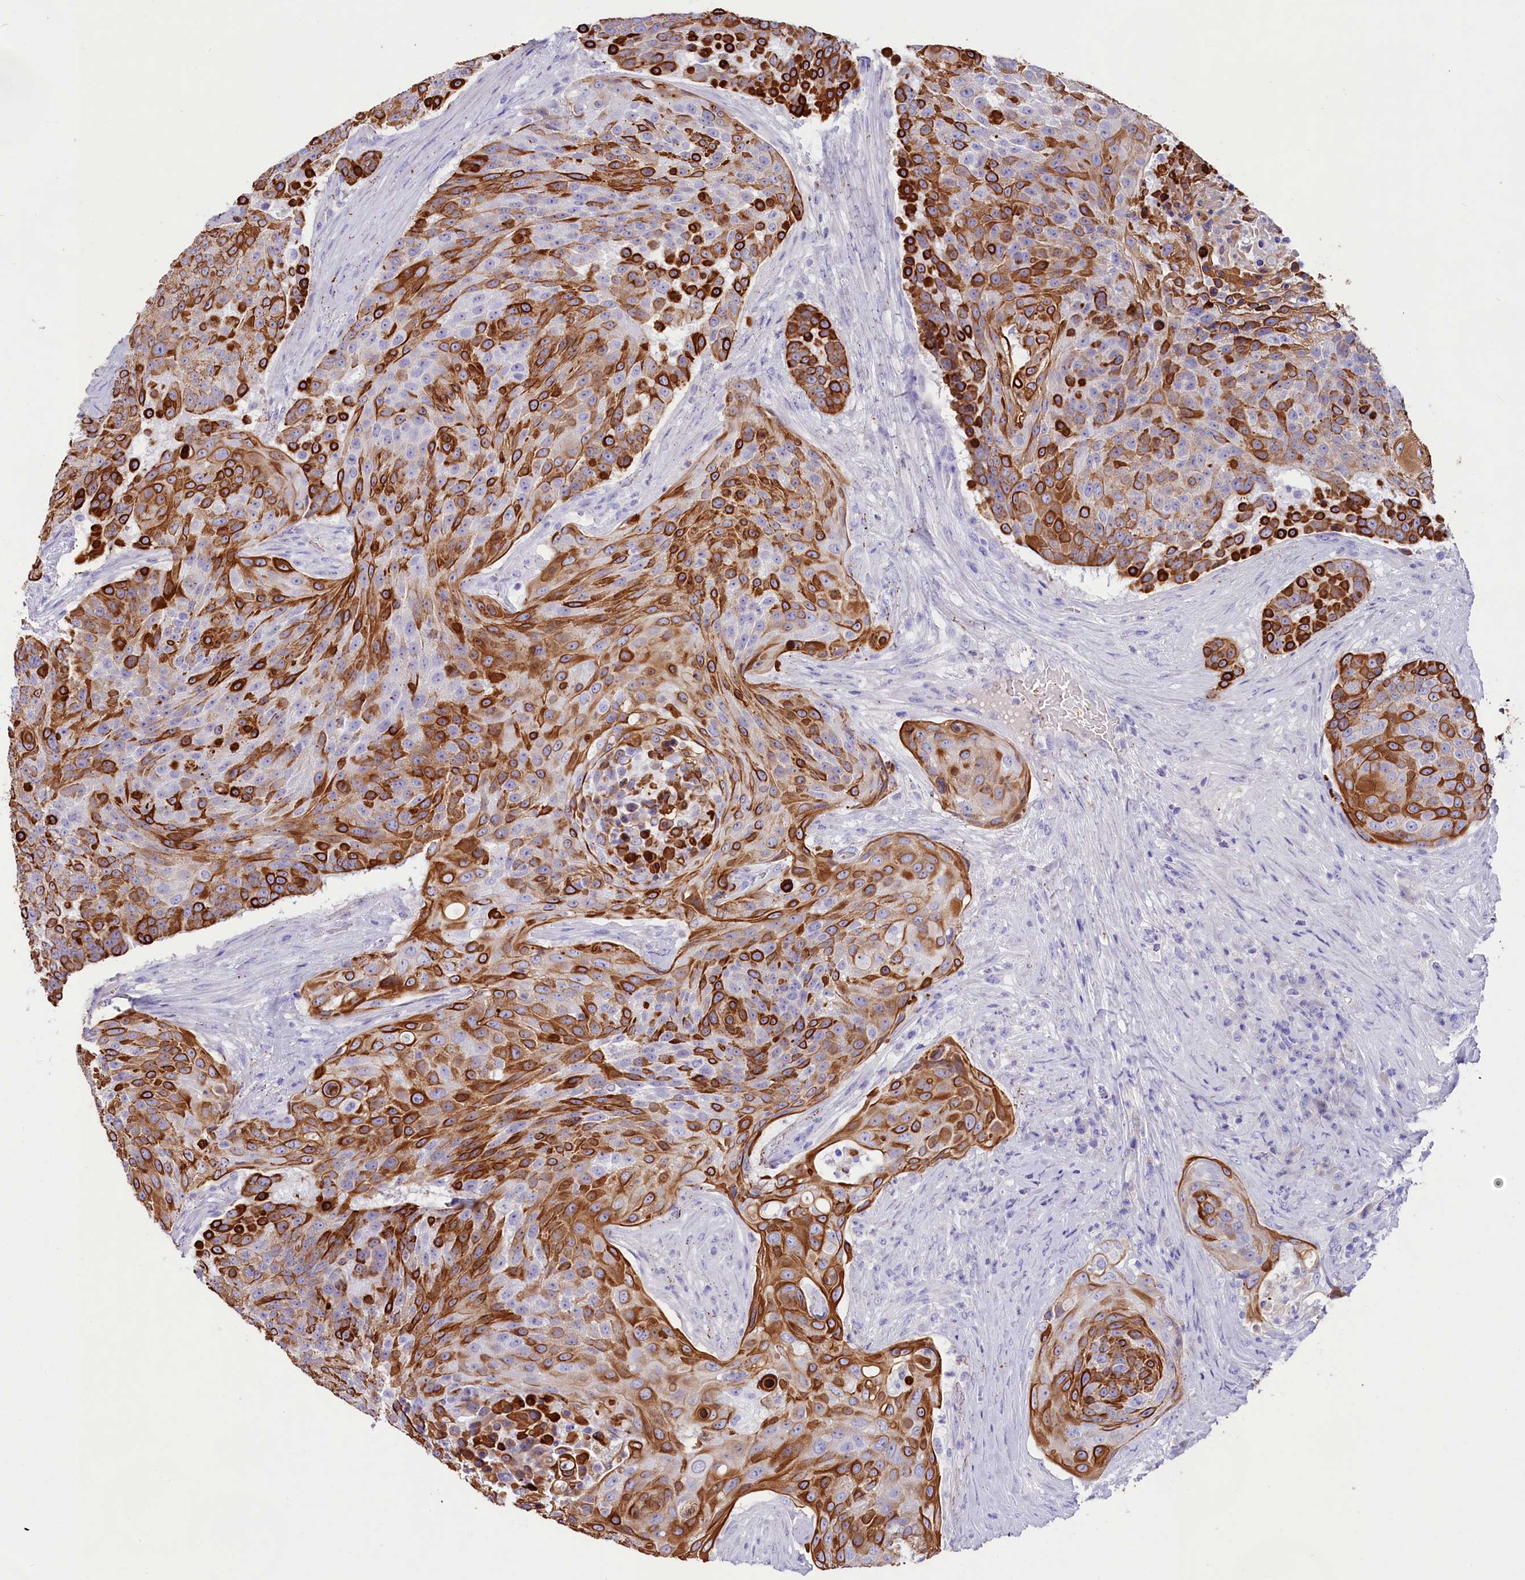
{"staining": {"intensity": "strong", "quantity": ">75%", "location": "cytoplasmic/membranous"}, "tissue": "urothelial cancer", "cell_type": "Tumor cells", "image_type": "cancer", "snomed": [{"axis": "morphology", "description": "Urothelial carcinoma, High grade"}, {"axis": "topography", "description": "Urinary bladder"}], "caption": "Immunohistochemical staining of human urothelial cancer exhibits strong cytoplasmic/membranous protein positivity in about >75% of tumor cells.", "gene": "SULT2A1", "patient": {"sex": "female", "age": 63}}